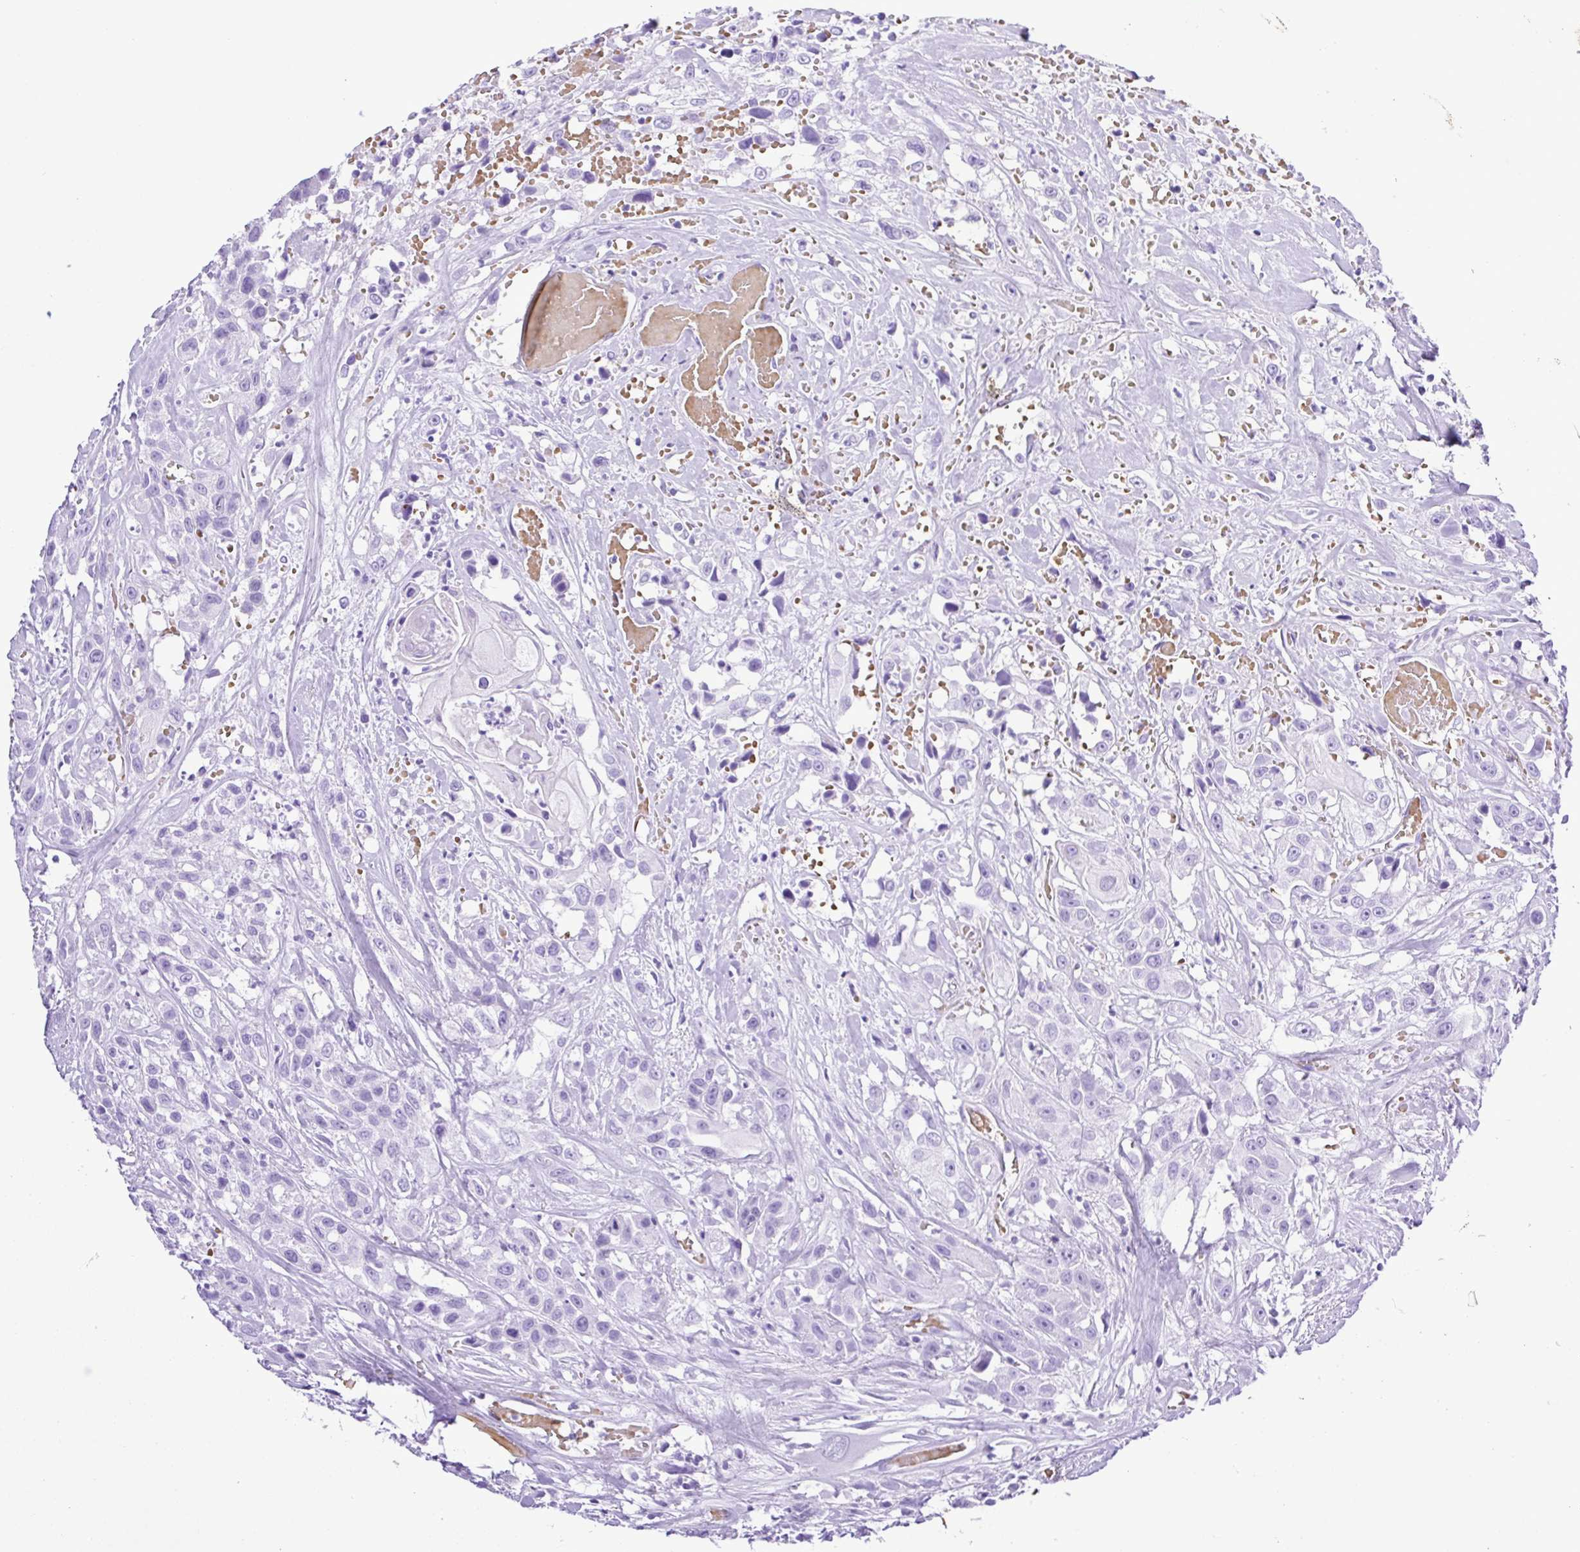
{"staining": {"intensity": "negative", "quantity": "none", "location": "none"}, "tissue": "head and neck cancer", "cell_type": "Tumor cells", "image_type": "cancer", "snomed": [{"axis": "morphology", "description": "Squamous cell carcinoma, NOS"}, {"axis": "topography", "description": "Head-Neck"}], "caption": "Human head and neck cancer stained for a protein using immunohistochemistry (IHC) exhibits no positivity in tumor cells.", "gene": "SYT1", "patient": {"sex": "male", "age": 57}}